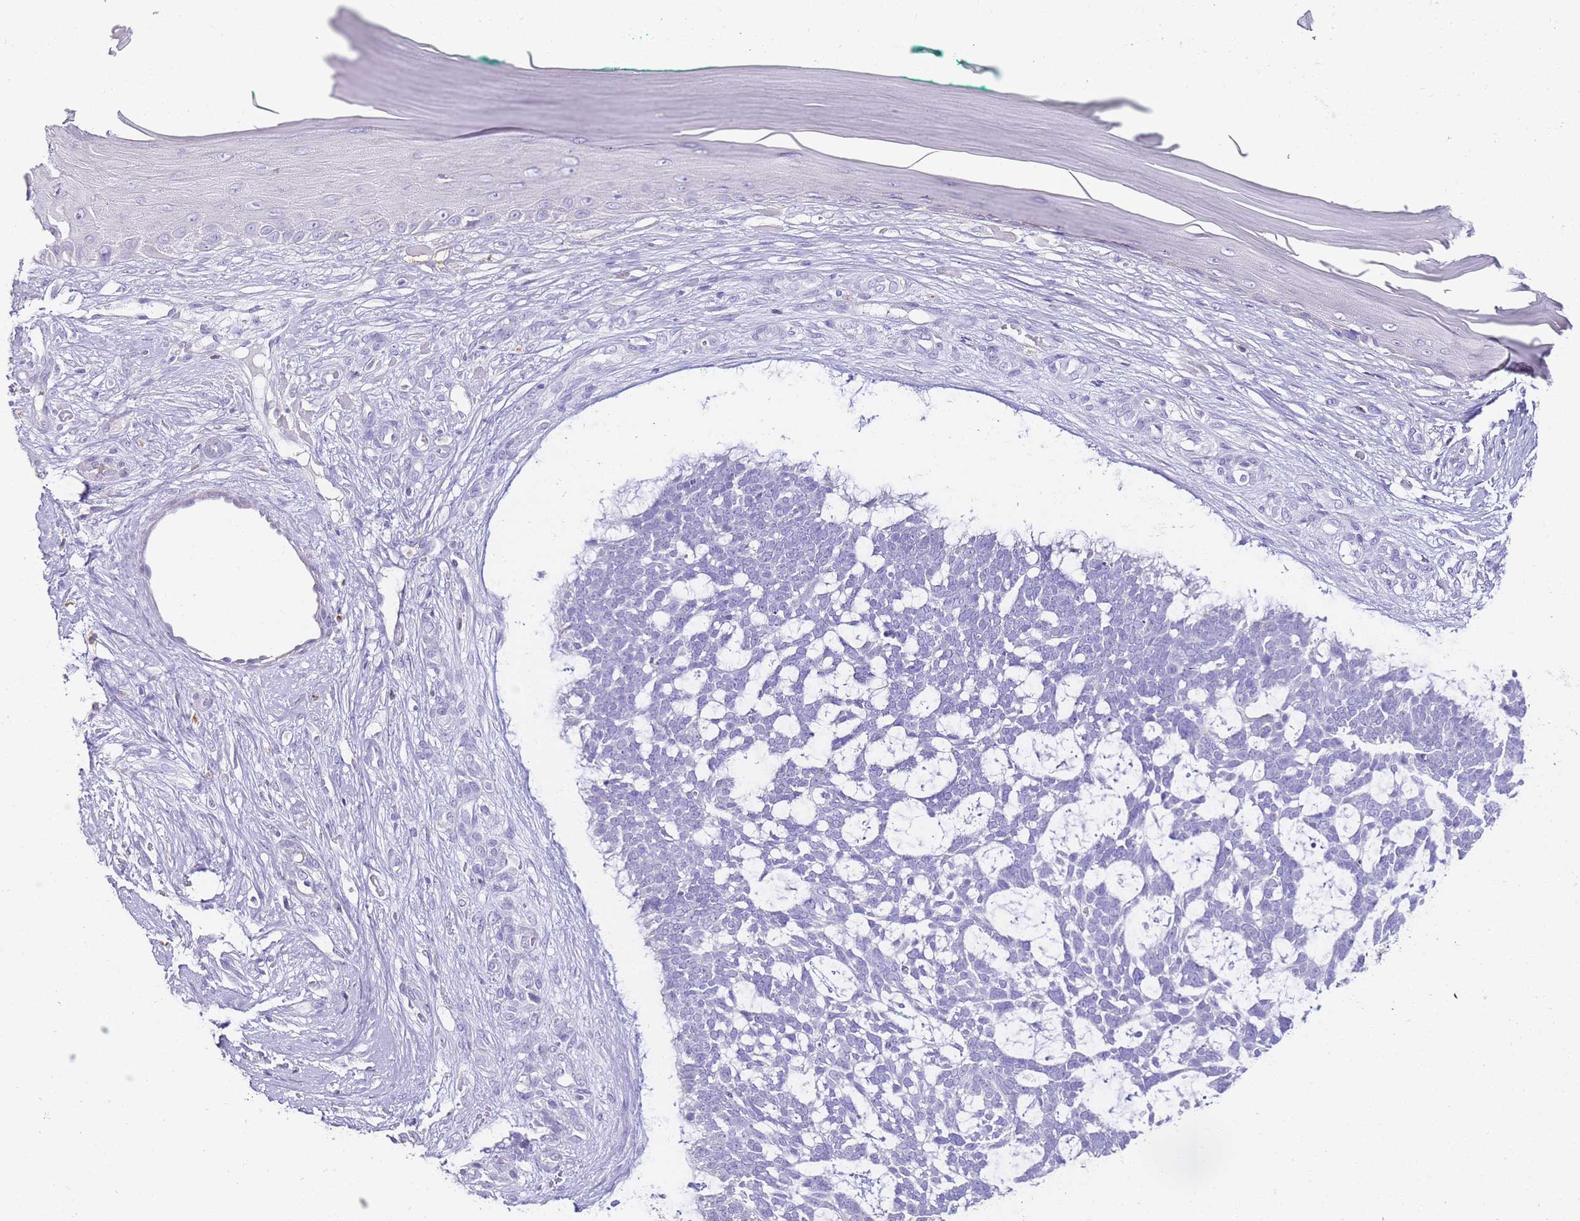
{"staining": {"intensity": "negative", "quantity": "none", "location": "none"}, "tissue": "skin cancer", "cell_type": "Tumor cells", "image_type": "cancer", "snomed": [{"axis": "morphology", "description": "Basal cell carcinoma"}, {"axis": "topography", "description": "Skin"}], "caption": "Immunohistochemical staining of human basal cell carcinoma (skin) demonstrates no significant positivity in tumor cells.", "gene": "DPP4", "patient": {"sex": "male", "age": 88}}